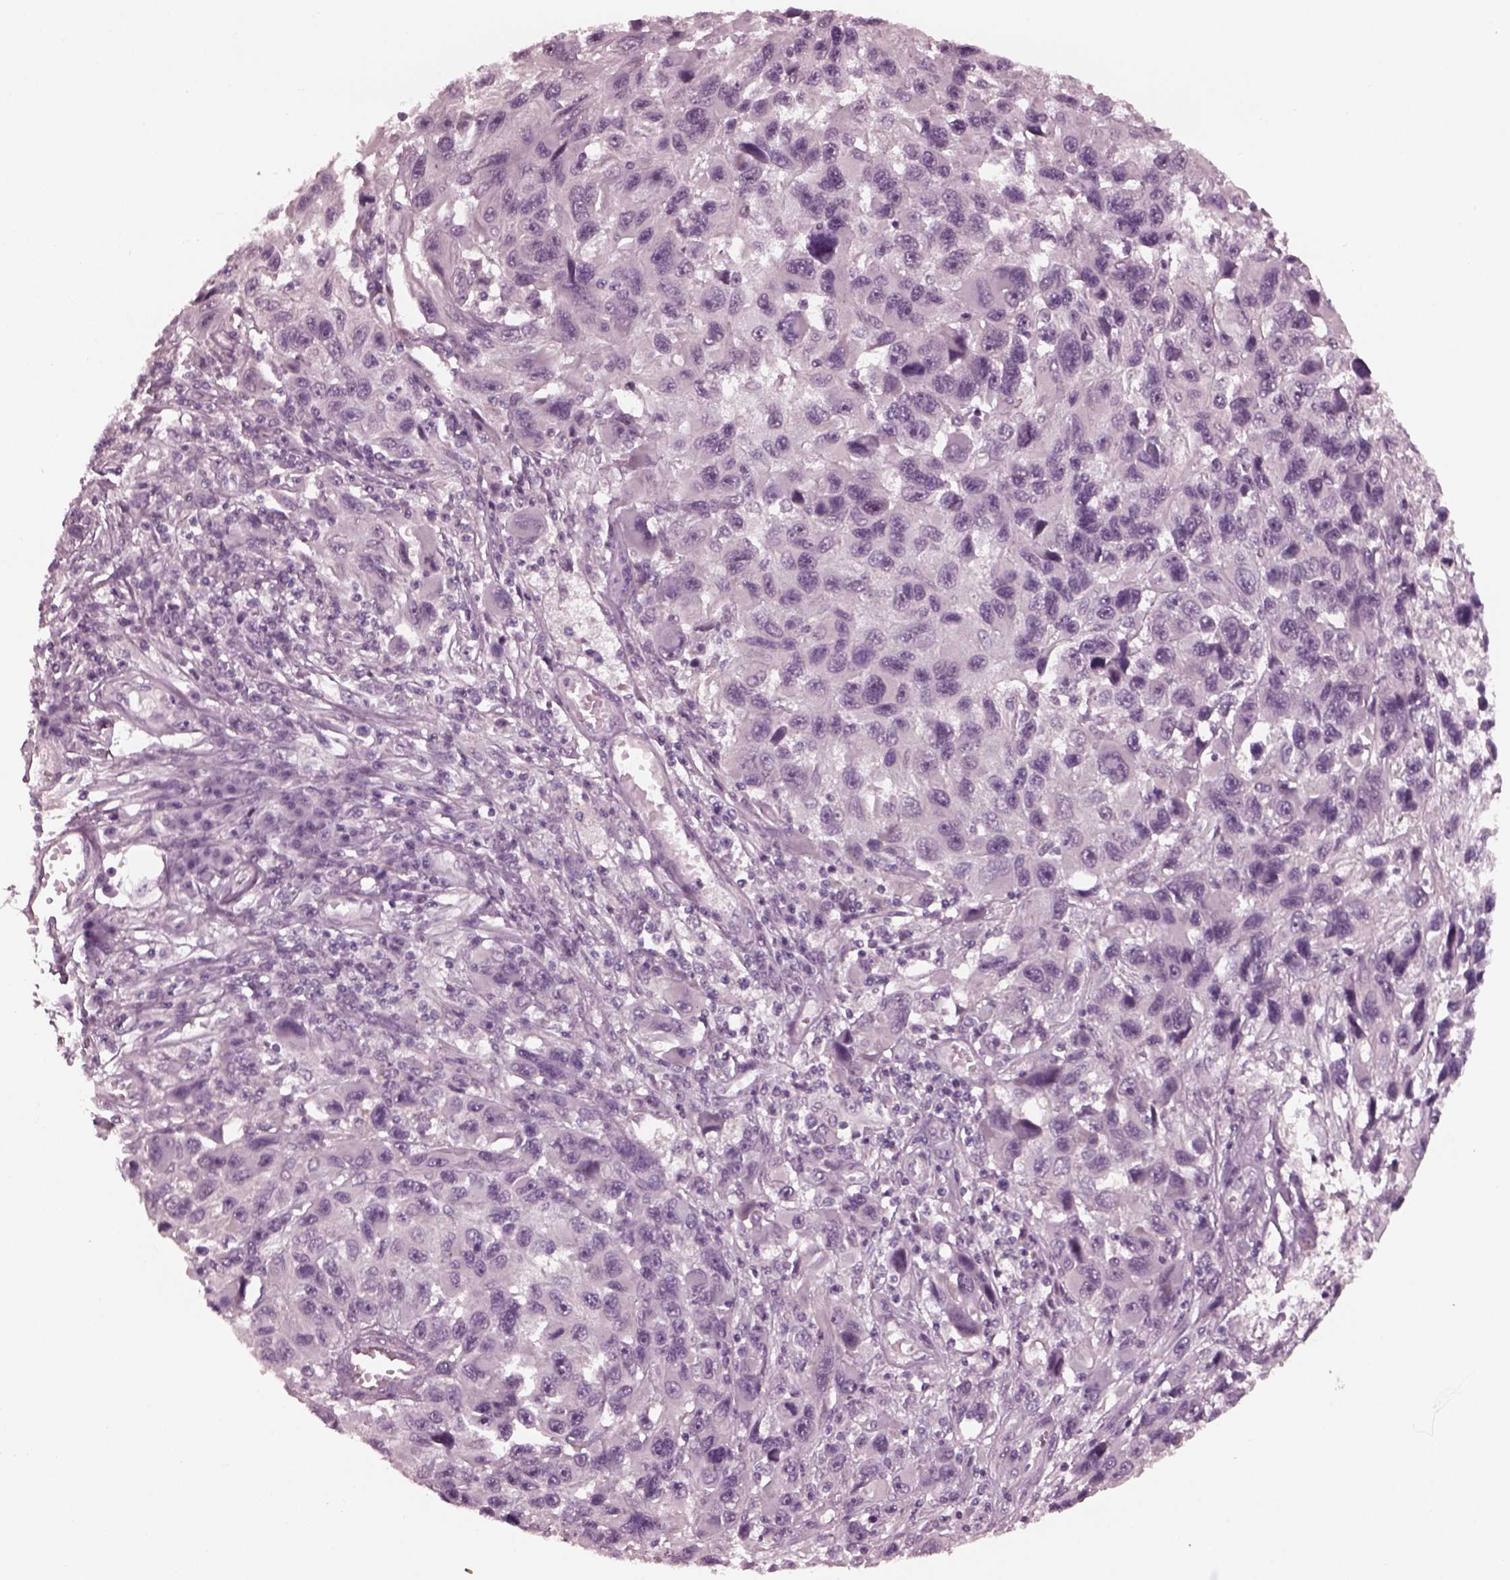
{"staining": {"intensity": "negative", "quantity": "none", "location": "none"}, "tissue": "melanoma", "cell_type": "Tumor cells", "image_type": "cancer", "snomed": [{"axis": "morphology", "description": "Malignant melanoma, NOS"}, {"axis": "topography", "description": "Skin"}], "caption": "Tumor cells are negative for protein expression in human malignant melanoma.", "gene": "YY2", "patient": {"sex": "male", "age": 53}}